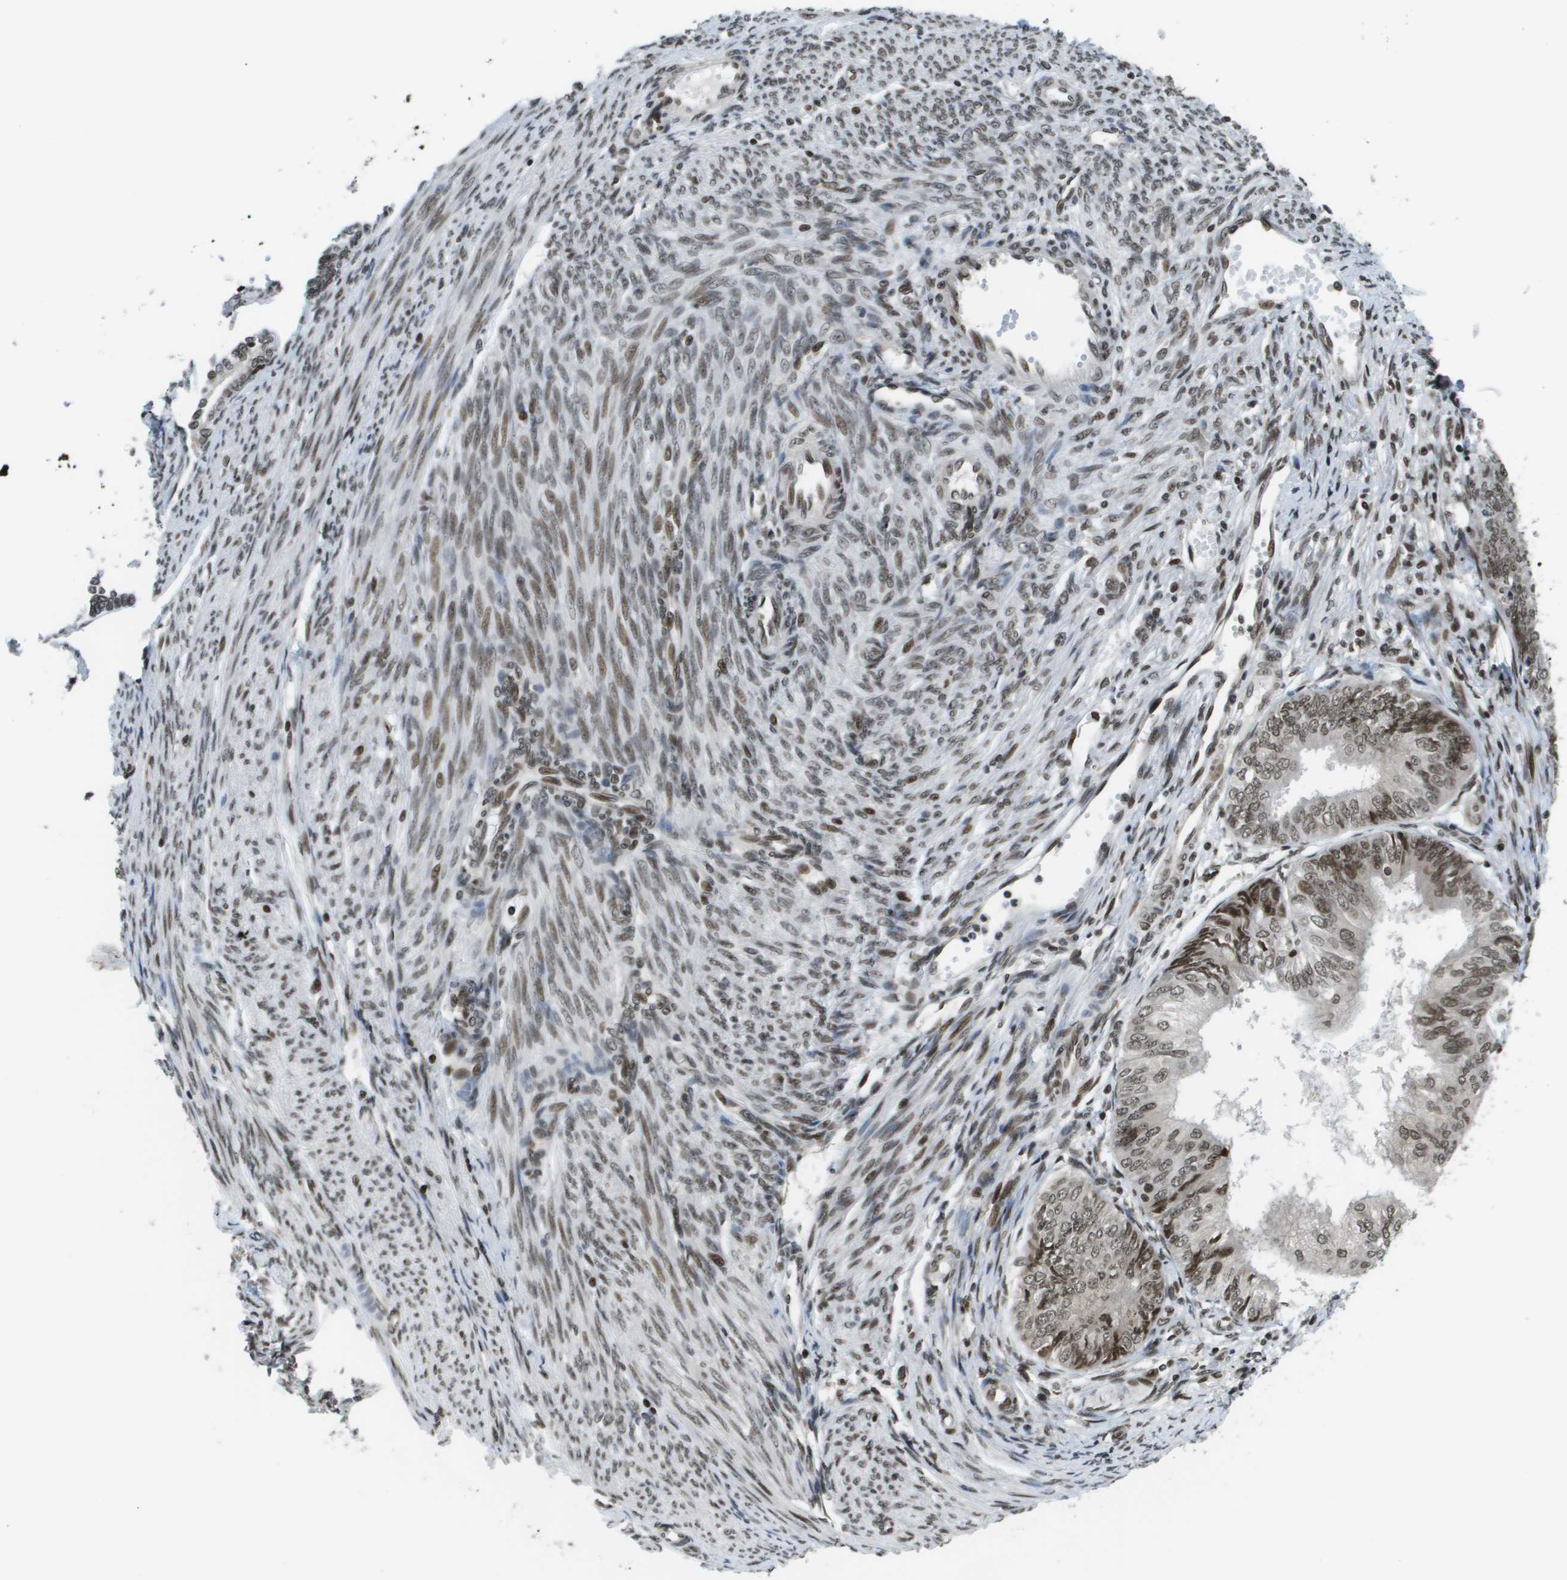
{"staining": {"intensity": "weak", "quantity": ">75%", "location": "nuclear"}, "tissue": "endometrial cancer", "cell_type": "Tumor cells", "image_type": "cancer", "snomed": [{"axis": "morphology", "description": "Adenocarcinoma, NOS"}, {"axis": "topography", "description": "Endometrium"}], "caption": "Human endometrial cancer stained with a protein marker displays weak staining in tumor cells.", "gene": "RECQL4", "patient": {"sex": "female", "age": 58}}